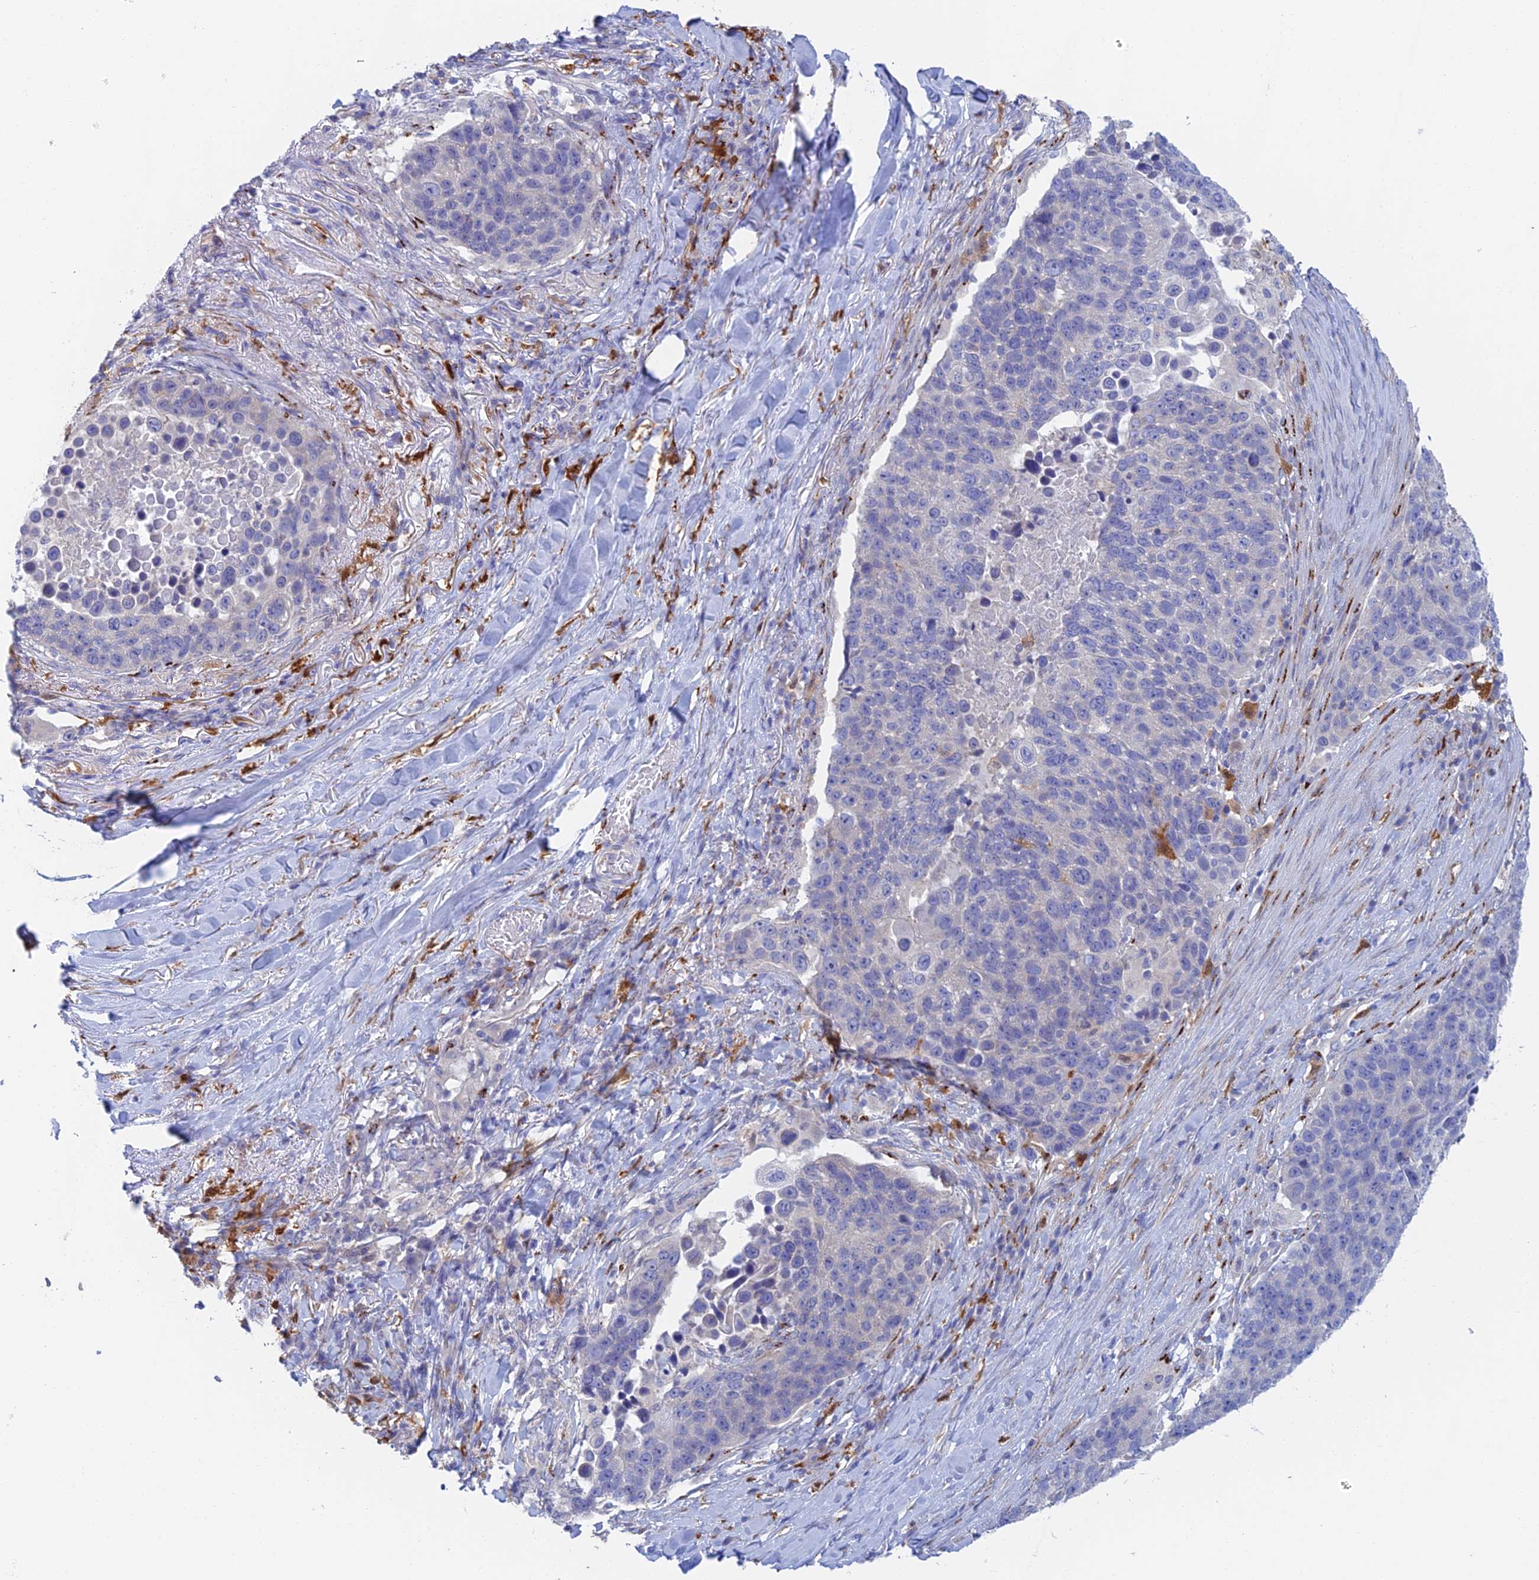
{"staining": {"intensity": "negative", "quantity": "none", "location": "none"}, "tissue": "lung cancer", "cell_type": "Tumor cells", "image_type": "cancer", "snomed": [{"axis": "morphology", "description": "Normal tissue, NOS"}, {"axis": "morphology", "description": "Squamous cell carcinoma, NOS"}, {"axis": "topography", "description": "Lymph node"}, {"axis": "topography", "description": "Lung"}], "caption": "Human lung squamous cell carcinoma stained for a protein using immunohistochemistry (IHC) shows no positivity in tumor cells.", "gene": "SLC24A3", "patient": {"sex": "male", "age": 66}}